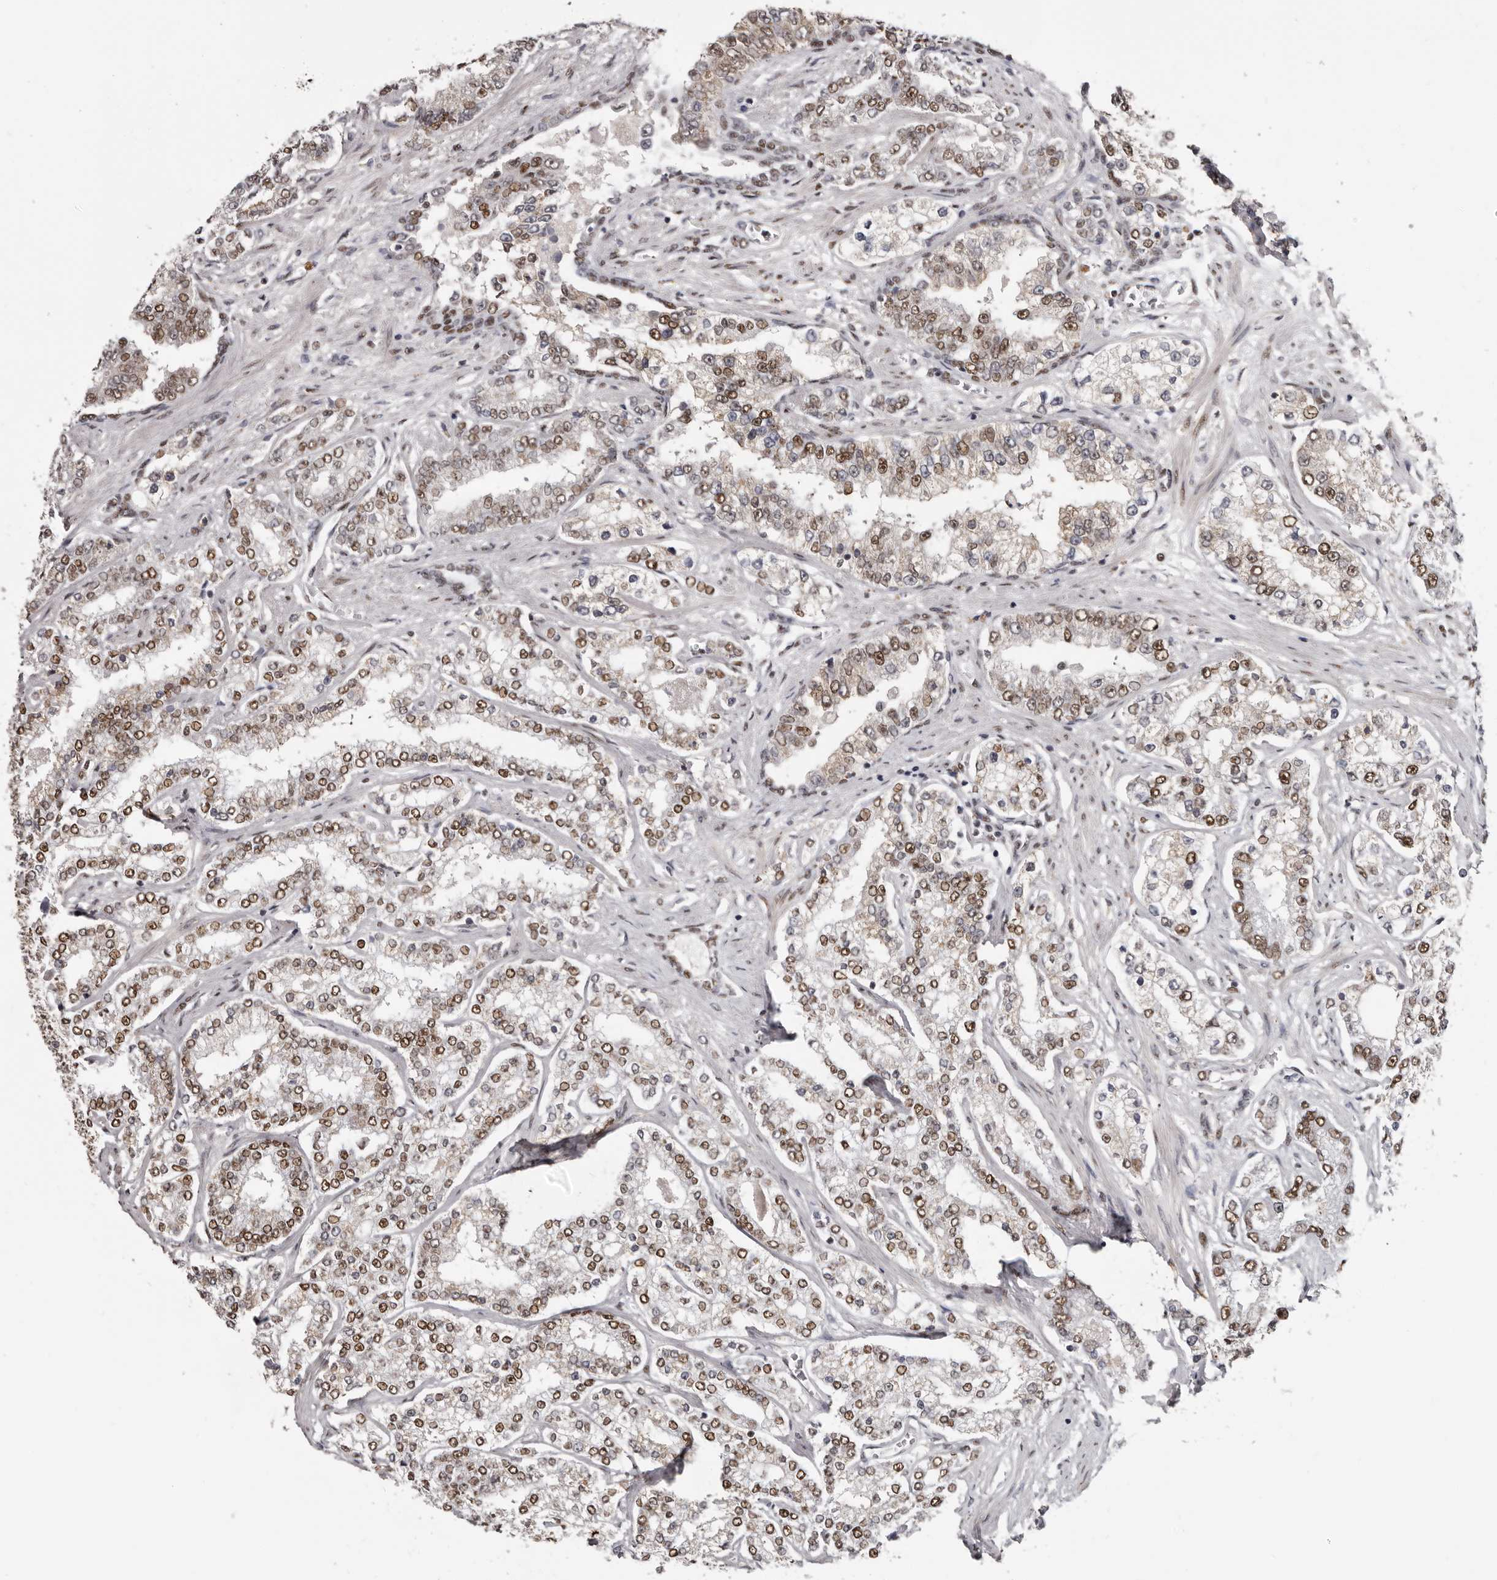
{"staining": {"intensity": "moderate", "quantity": ">75%", "location": "nuclear"}, "tissue": "prostate cancer", "cell_type": "Tumor cells", "image_type": "cancer", "snomed": [{"axis": "morphology", "description": "Normal tissue, NOS"}, {"axis": "morphology", "description": "Adenocarcinoma, High grade"}, {"axis": "topography", "description": "Prostate"}], "caption": "Immunohistochemical staining of prostate adenocarcinoma (high-grade) displays medium levels of moderate nuclear protein staining in approximately >75% of tumor cells.", "gene": "SCAF4", "patient": {"sex": "male", "age": 83}}